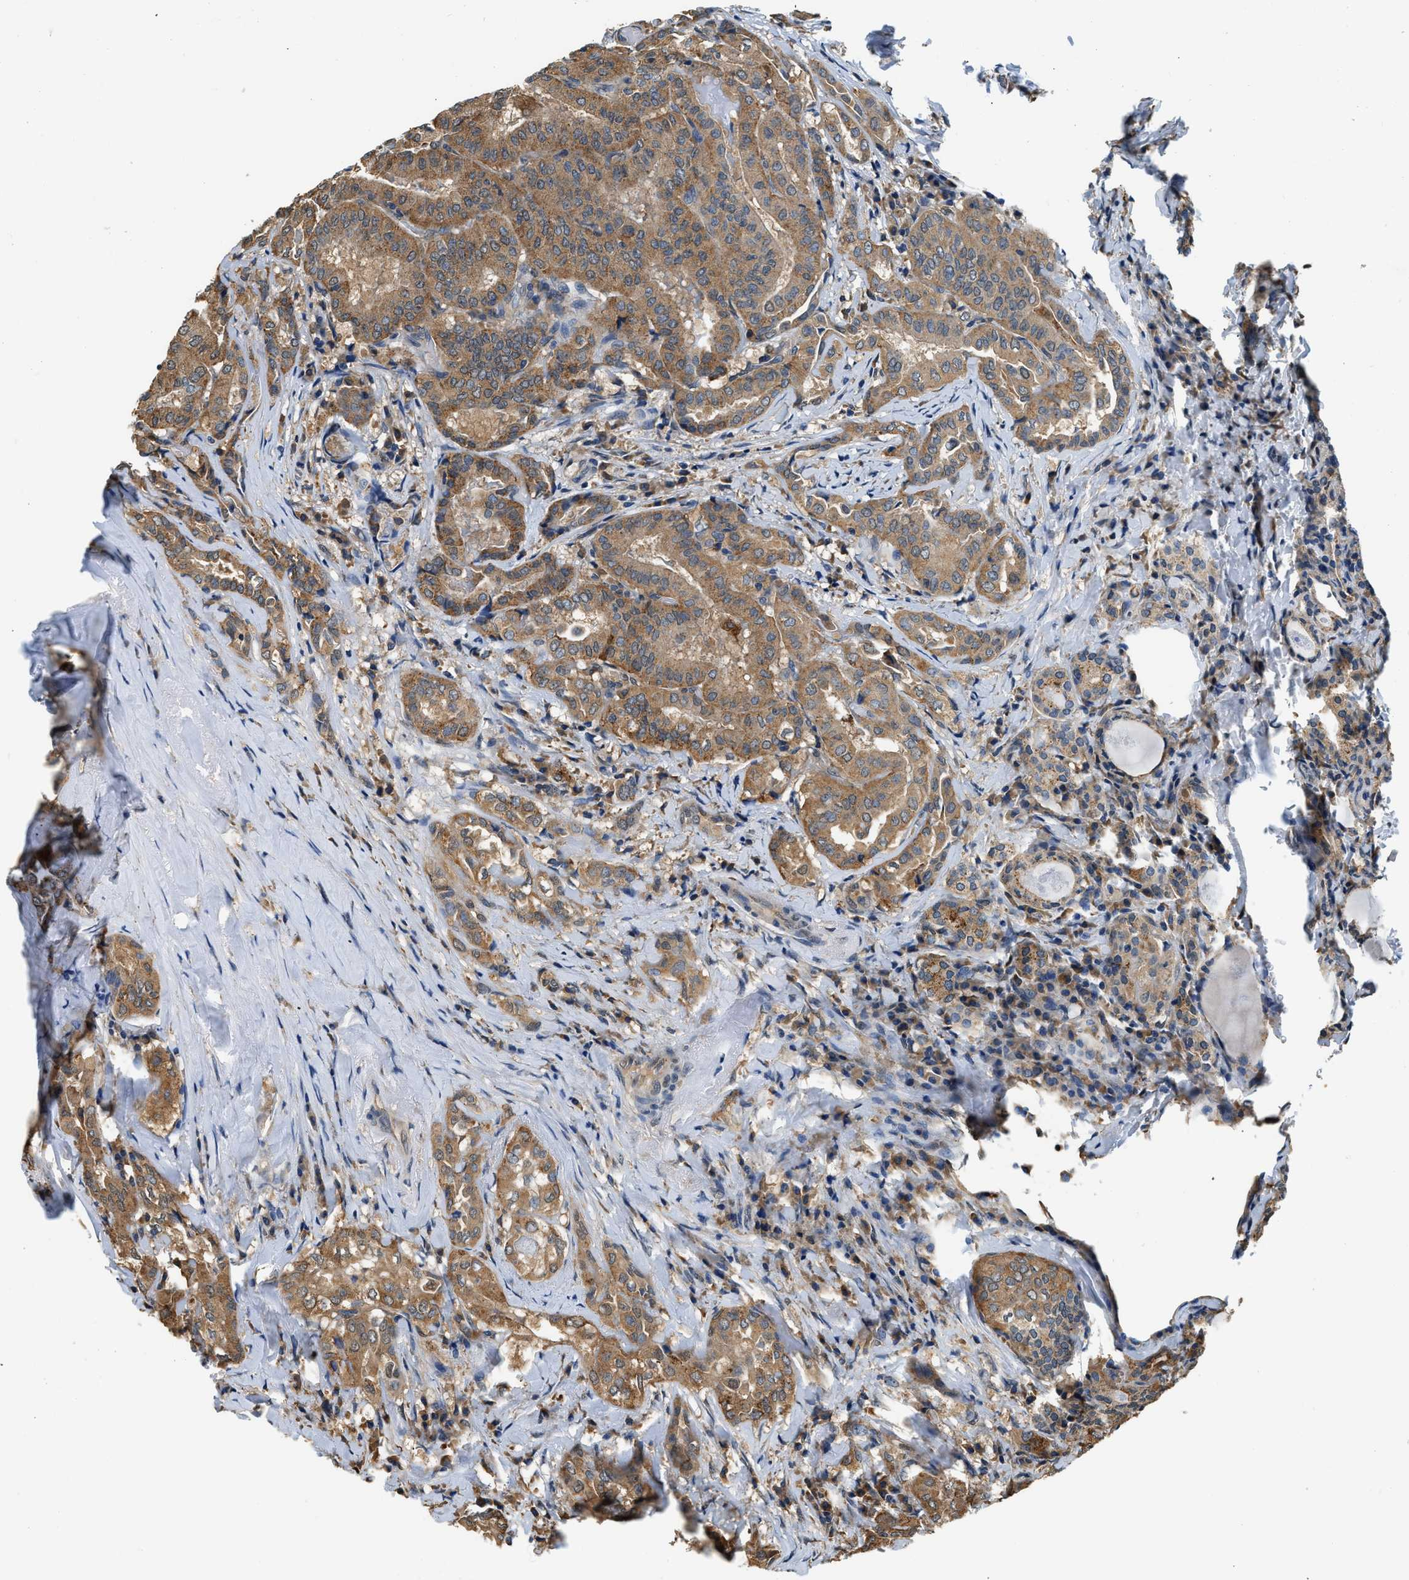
{"staining": {"intensity": "moderate", "quantity": ">75%", "location": "cytoplasmic/membranous"}, "tissue": "thyroid cancer", "cell_type": "Tumor cells", "image_type": "cancer", "snomed": [{"axis": "morphology", "description": "Papillary adenocarcinoma, NOS"}, {"axis": "topography", "description": "Thyroid gland"}], "caption": "This photomicrograph shows immunohistochemistry staining of human thyroid cancer (papillary adenocarcinoma), with medium moderate cytoplasmic/membranous positivity in about >75% of tumor cells.", "gene": "BCL7C", "patient": {"sex": "female", "age": 42}}